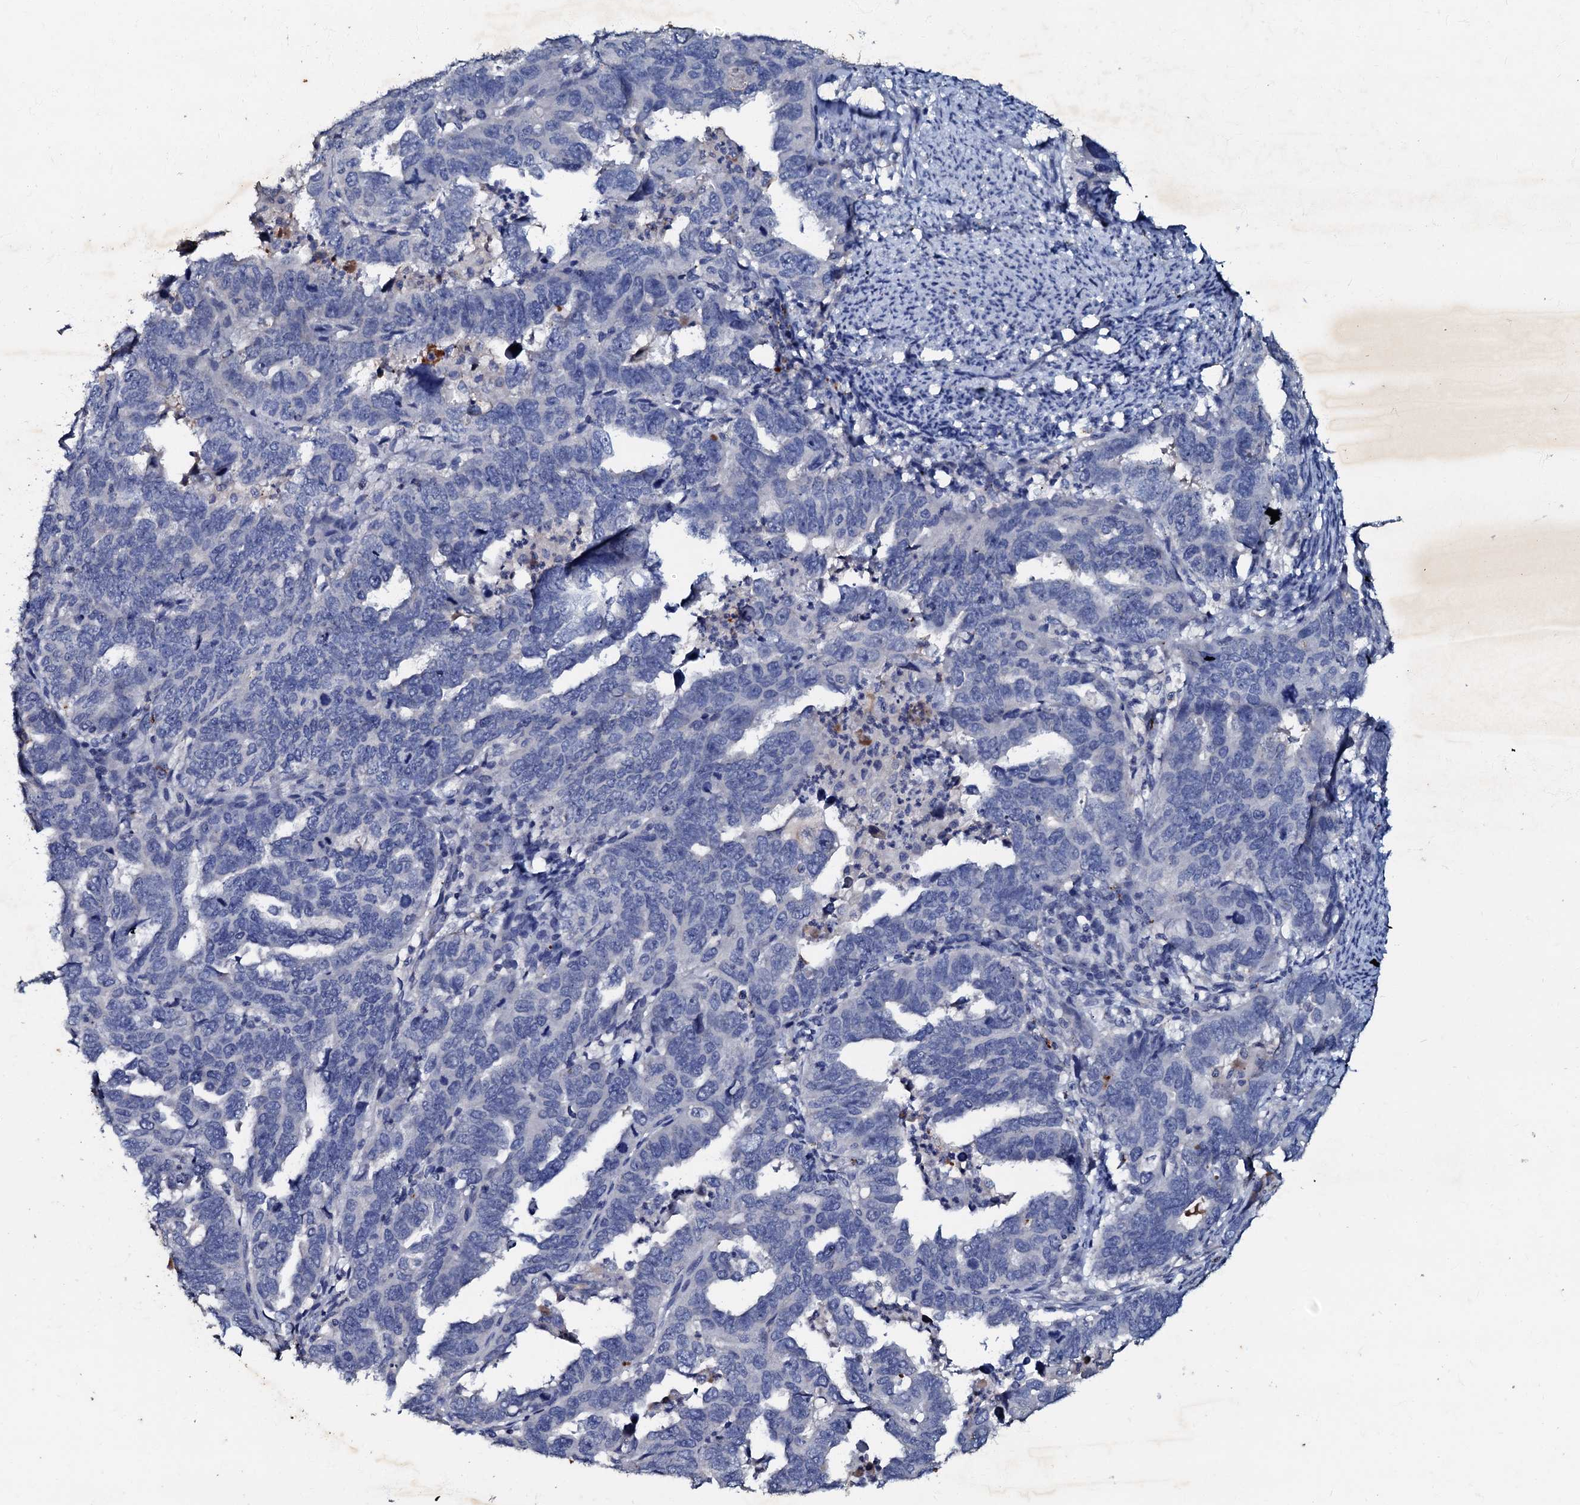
{"staining": {"intensity": "negative", "quantity": "none", "location": "none"}, "tissue": "endometrial cancer", "cell_type": "Tumor cells", "image_type": "cancer", "snomed": [{"axis": "morphology", "description": "Adenocarcinoma, NOS"}, {"axis": "topography", "description": "Endometrium"}], "caption": "Immunohistochemistry photomicrograph of neoplastic tissue: endometrial adenocarcinoma stained with DAB shows no significant protein expression in tumor cells.", "gene": "MANSC4", "patient": {"sex": "female", "age": 65}}